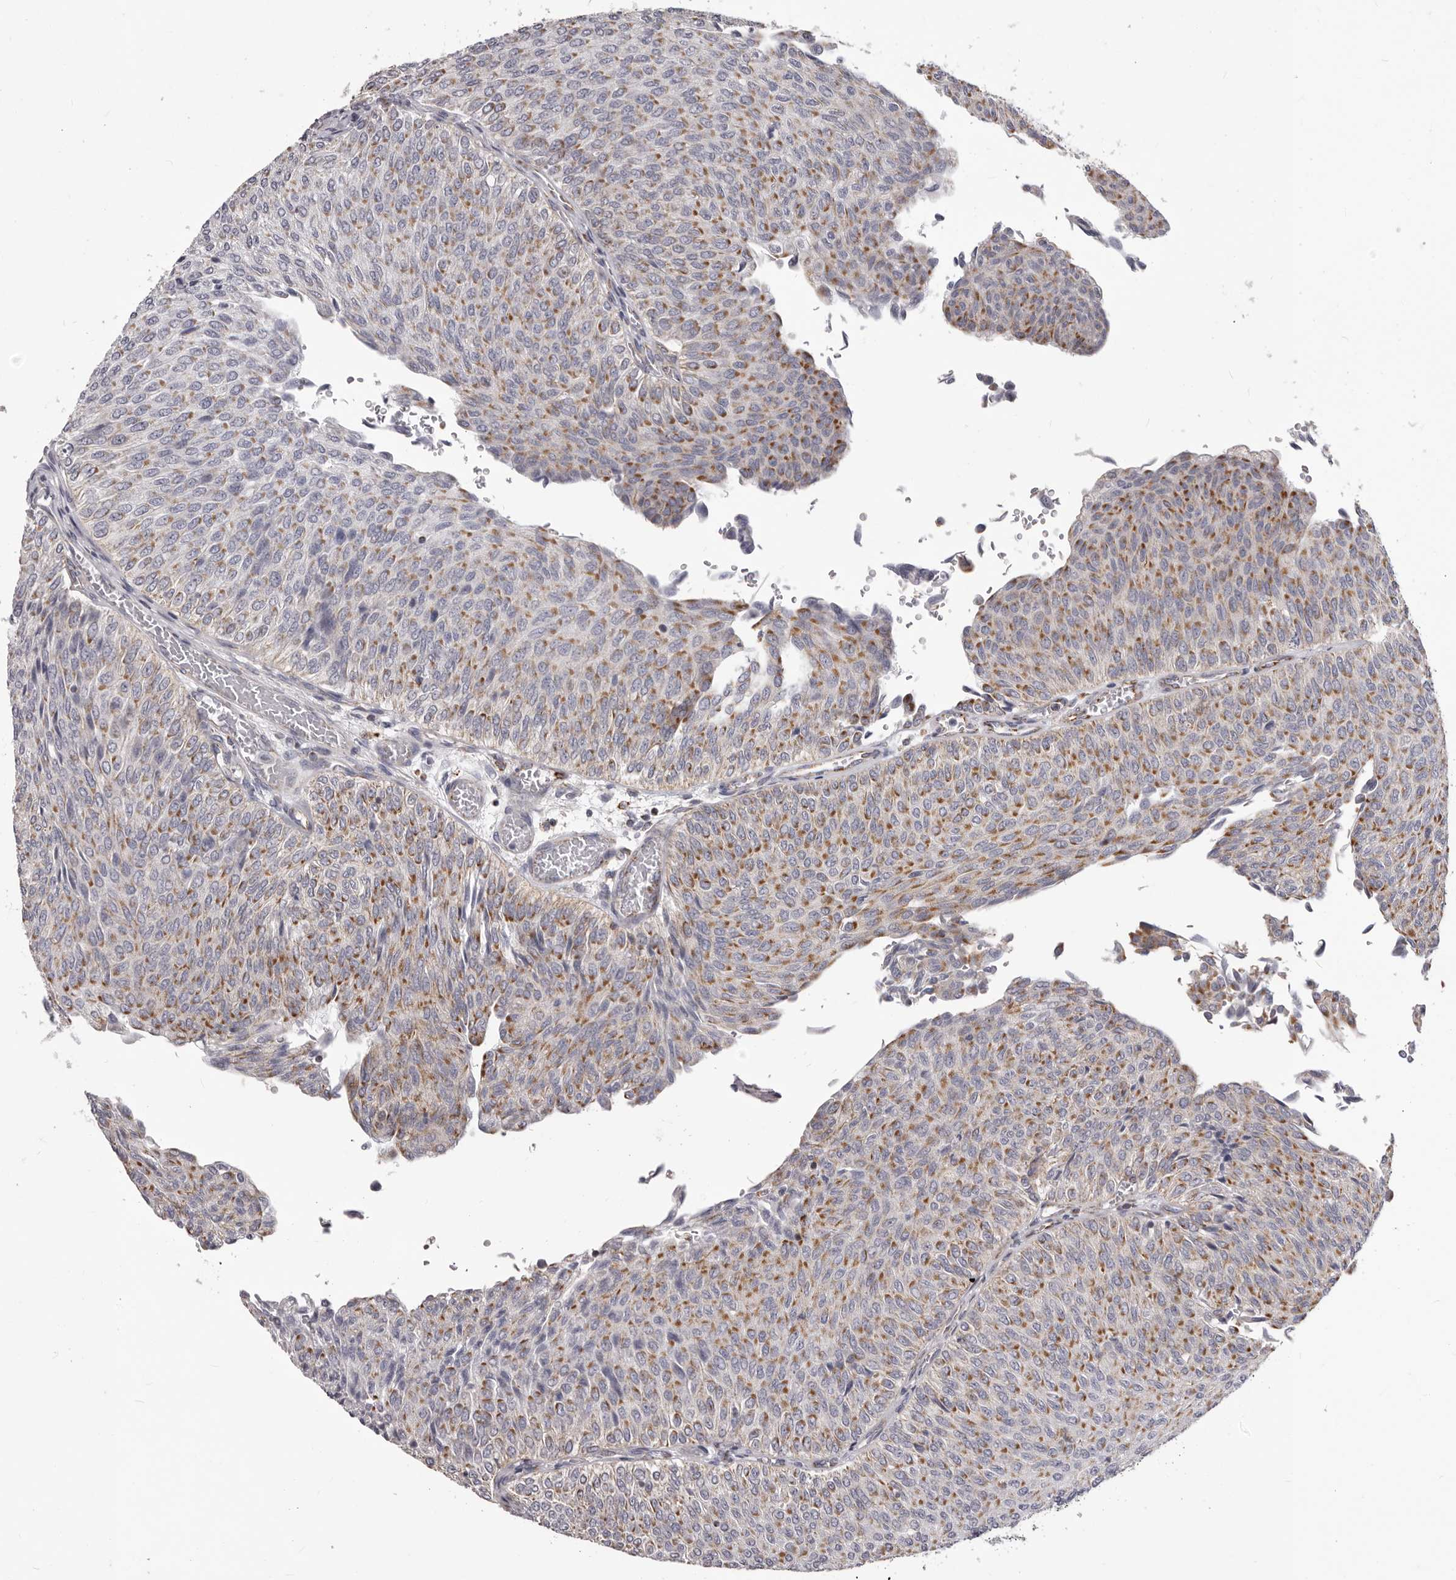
{"staining": {"intensity": "moderate", "quantity": "25%-75%", "location": "cytoplasmic/membranous"}, "tissue": "urothelial cancer", "cell_type": "Tumor cells", "image_type": "cancer", "snomed": [{"axis": "morphology", "description": "Urothelial carcinoma, Low grade"}, {"axis": "topography", "description": "Urinary bladder"}], "caption": "Tumor cells display medium levels of moderate cytoplasmic/membranous positivity in about 25%-75% of cells in low-grade urothelial carcinoma.", "gene": "PRMT2", "patient": {"sex": "male", "age": 78}}